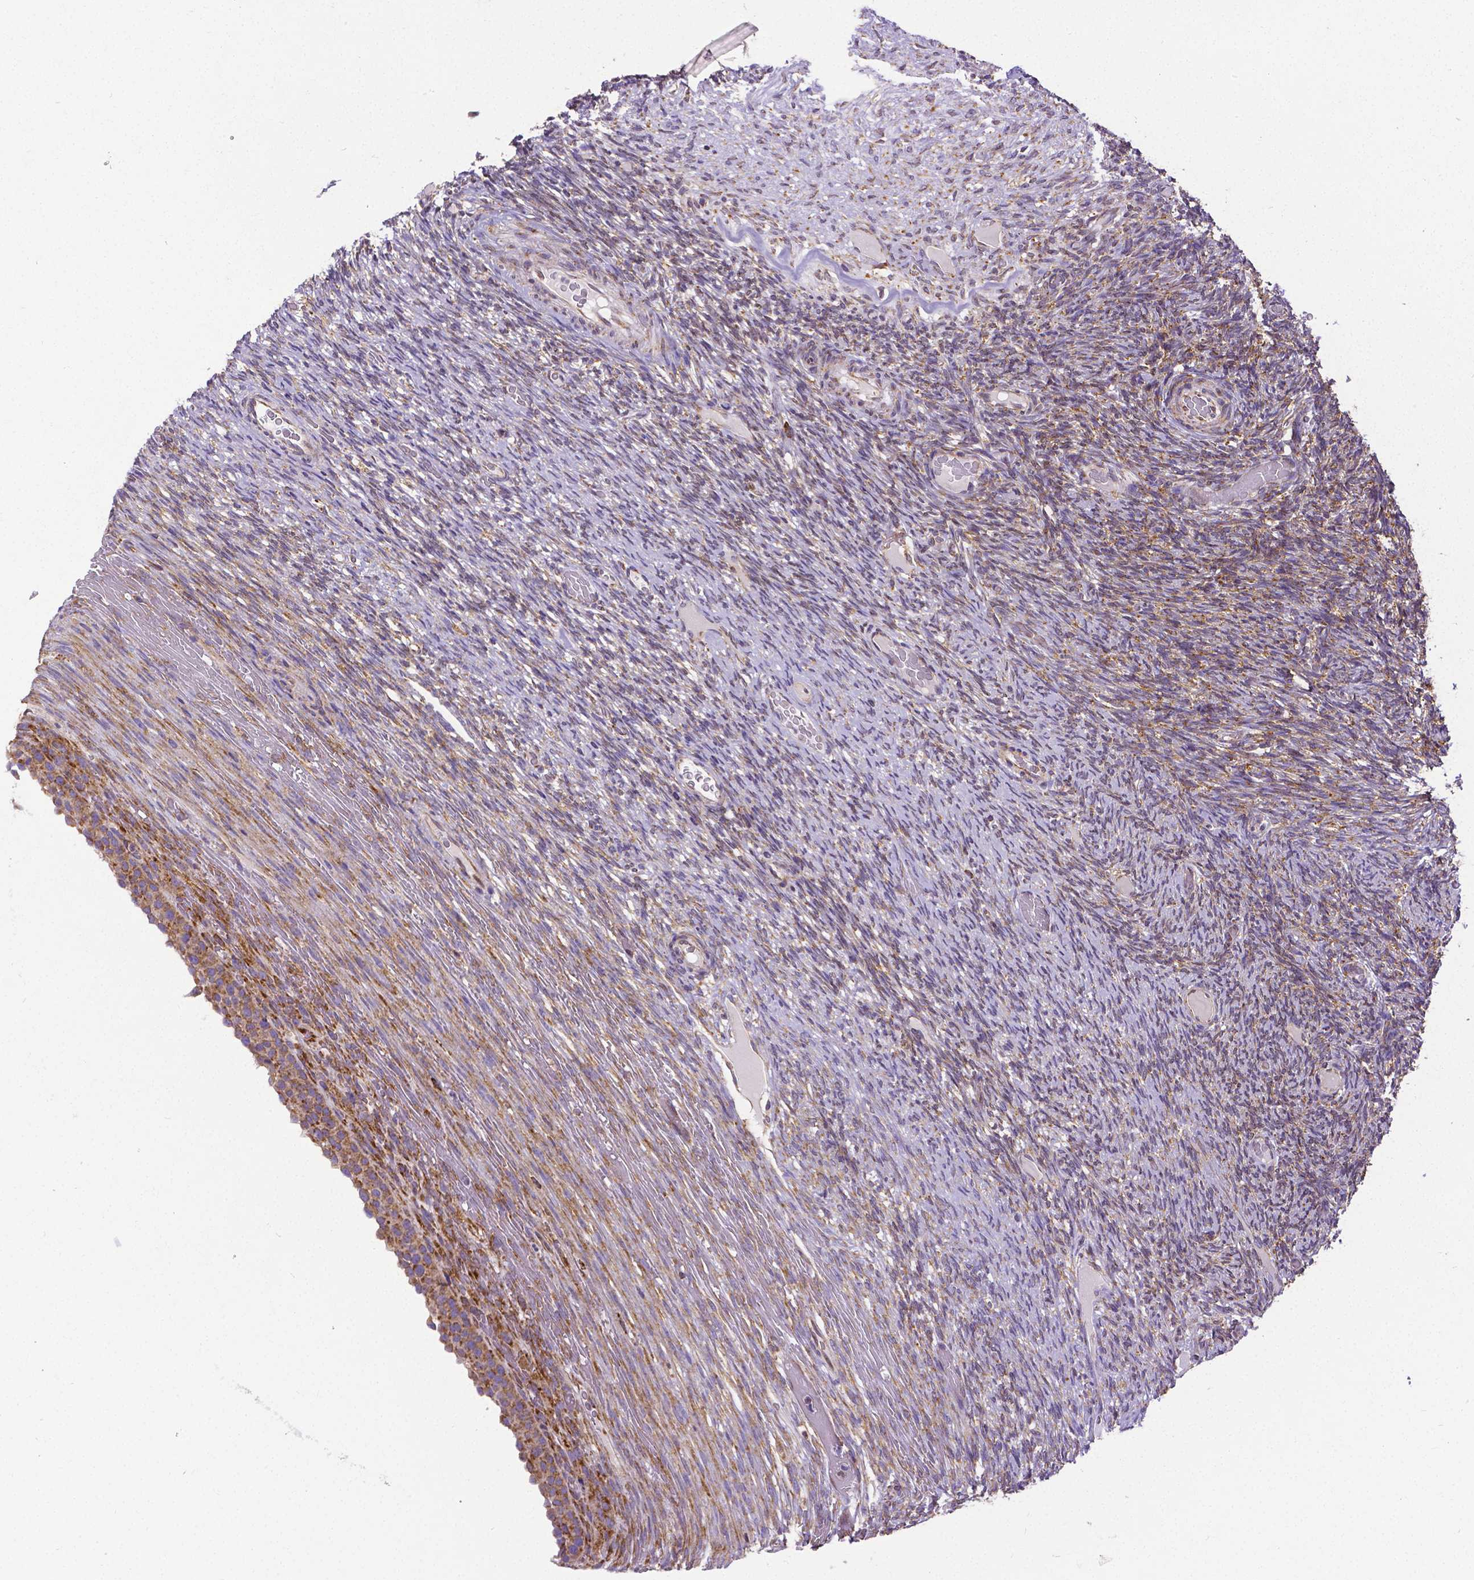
{"staining": {"intensity": "moderate", "quantity": "<25%", "location": "cytoplasmic/membranous"}, "tissue": "ovary", "cell_type": "Follicle cells", "image_type": "normal", "snomed": [{"axis": "morphology", "description": "Normal tissue, NOS"}, {"axis": "topography", "description": "Ovary"}], "caption": "A brown stain labels moderate cytoplasmic/membranous staining of a protein in follicle cells of unremarkable ovary.", "gene": "MTDH", "patient": {"sex": "female", "age": 34}}